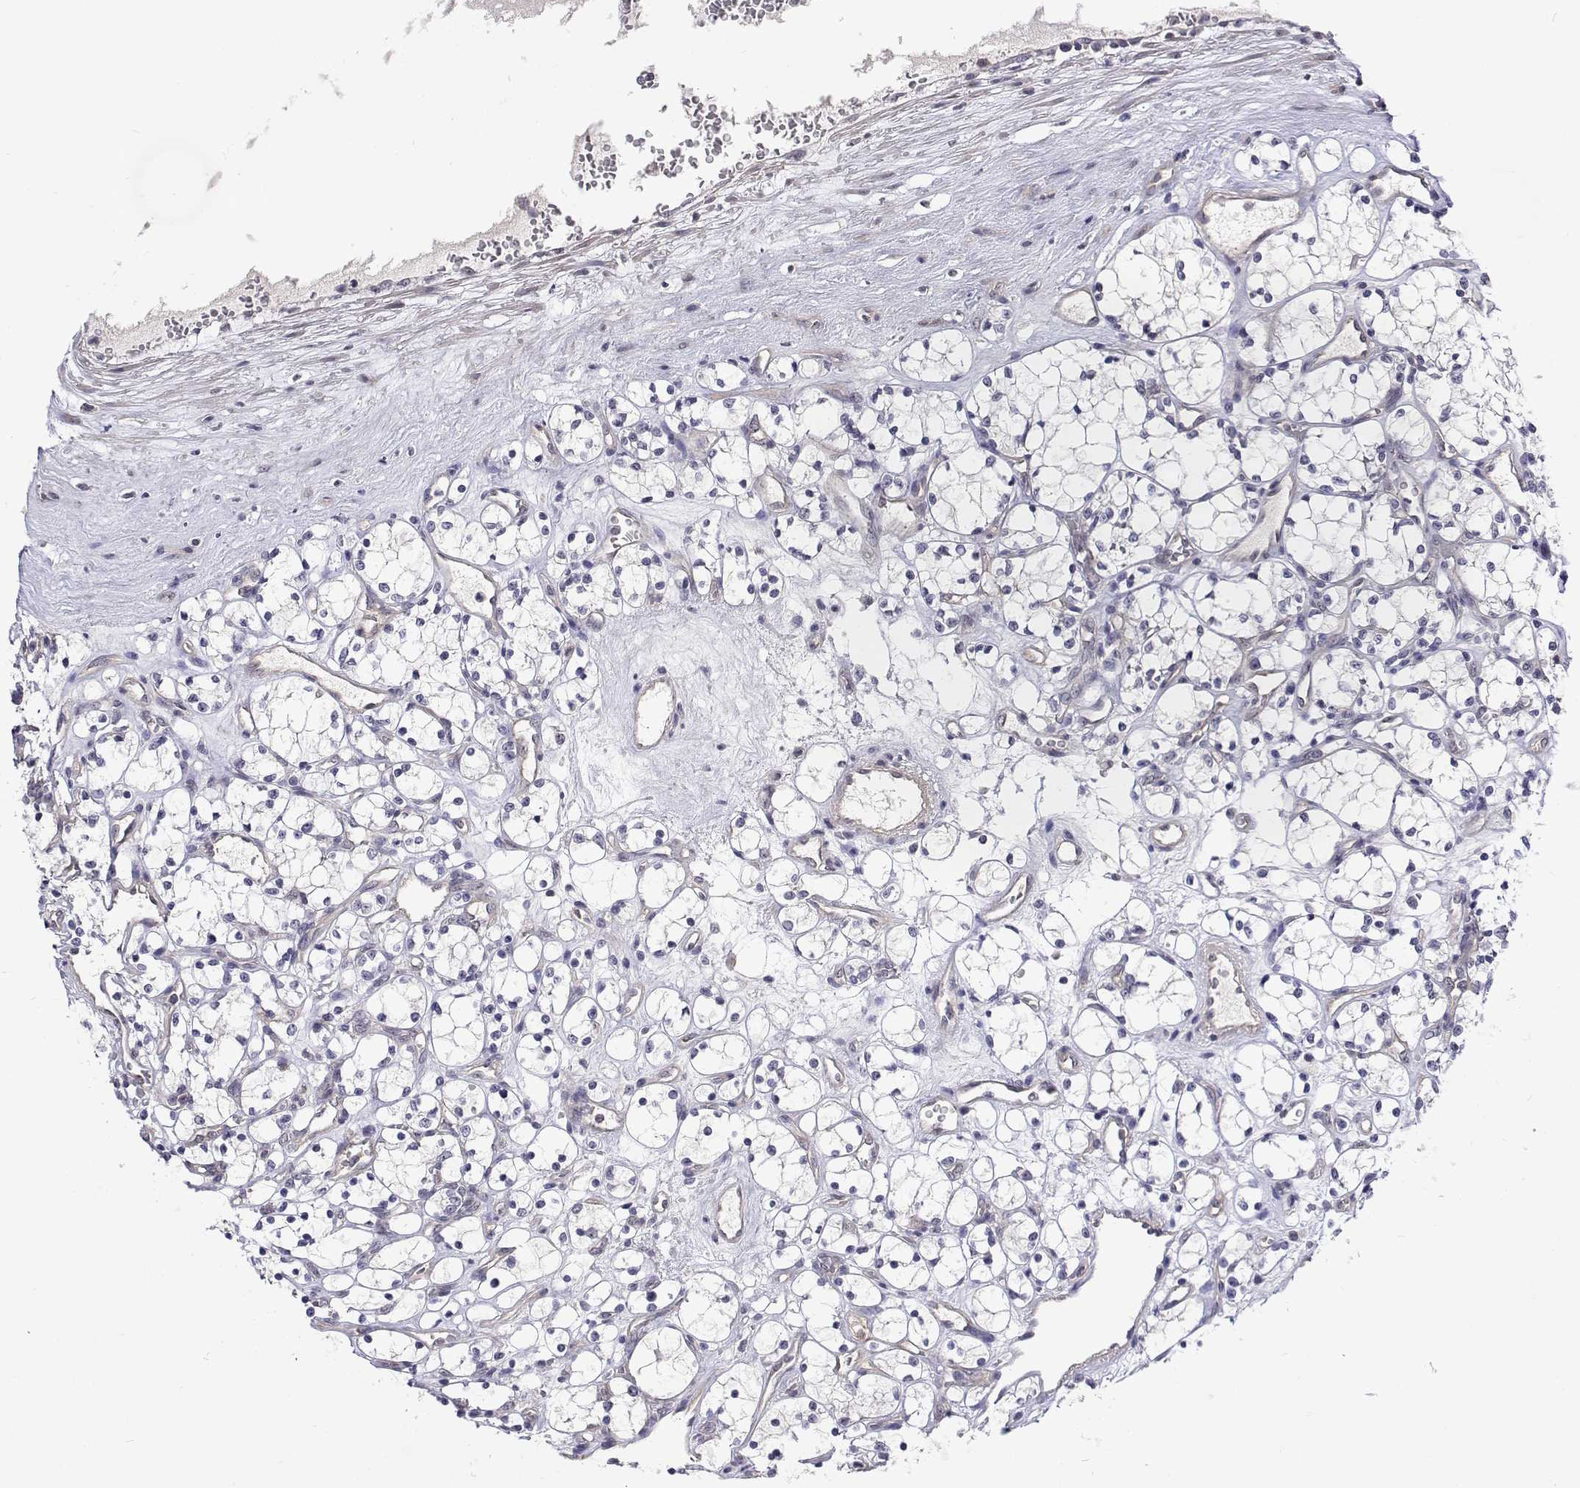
{"staining": {"intensity": "negative", "quantity": "none", "location": "none"}, "tissue": "renal cancer", "cell_type": "Tumor cells", "image_type": "cancer", "snomed": [{"axis": "morphology", "description": "Adenocarcinoma, NOS"}, {"axis": "topography", "description": "Kidney"}], "caption": "Renal adenocarcinoma was stained to show a protein in brown. There is no significant expression in tumor cells.", "gene": "NHP2", "patient": {"sex": "female", "age": 69}}